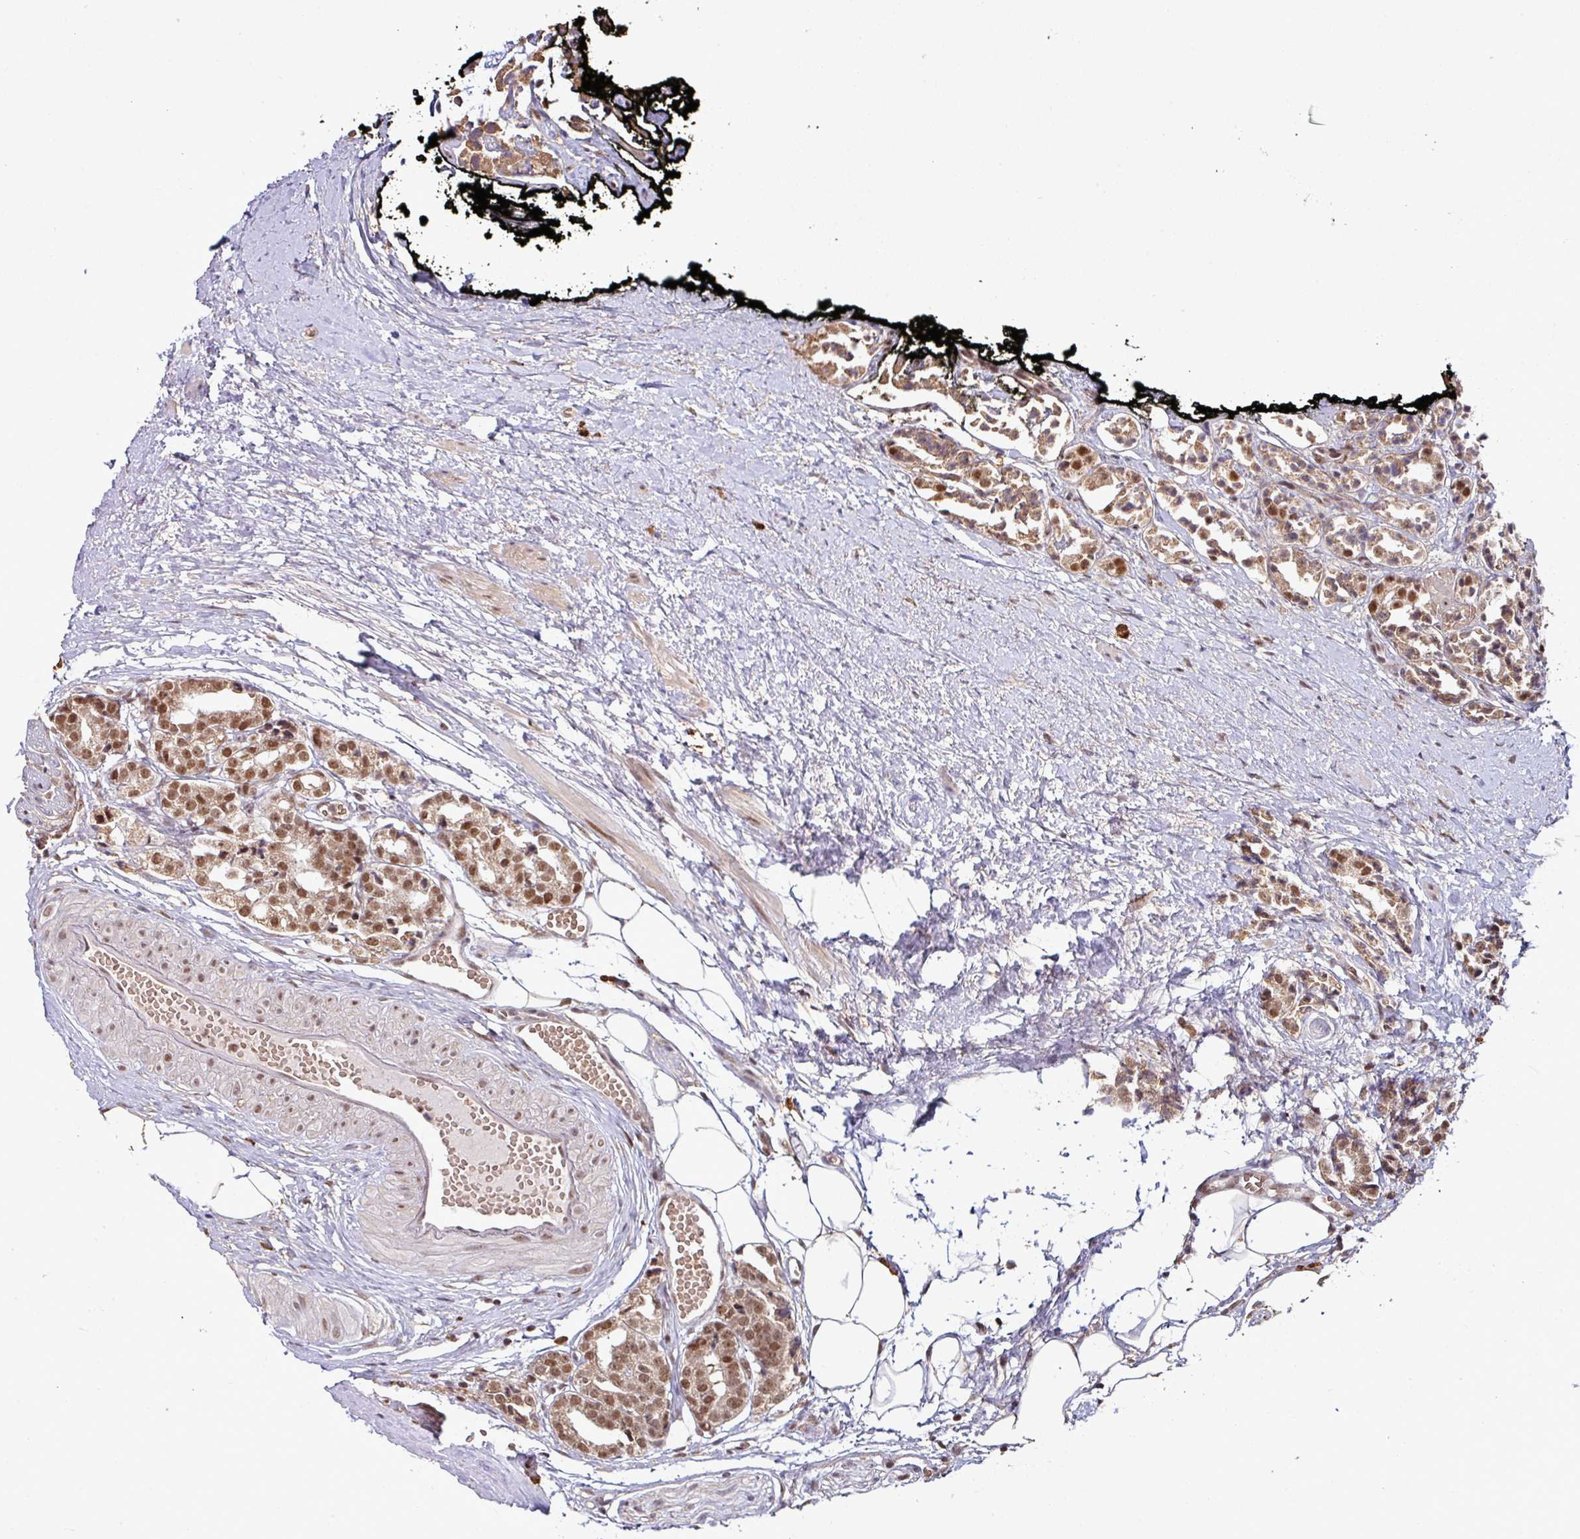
{"staining": {"intensity": "moderate", "quantity": ">75%", "location": "nuclear"}, "tissue": "prostate cancer", "cell_type": "Tumor cells", "image_type": "cancer", "snomed": [{"axis": "morphology", "description": "Adenocarcinoma, High grade"}, {"axis": "topography", "description": "Prostate"}], "caption": "The micrograph shows immunohistochemical staining of prostate cancer (high-grade adenocarcinoma). There is moderate nuclear staining is appreciated in about >75% of tumor cells. (DAB = brown stain, brightfield microscopy at high magnification).", "gene": "PHF23", "patient": {"sex": "male", "age": 71}}